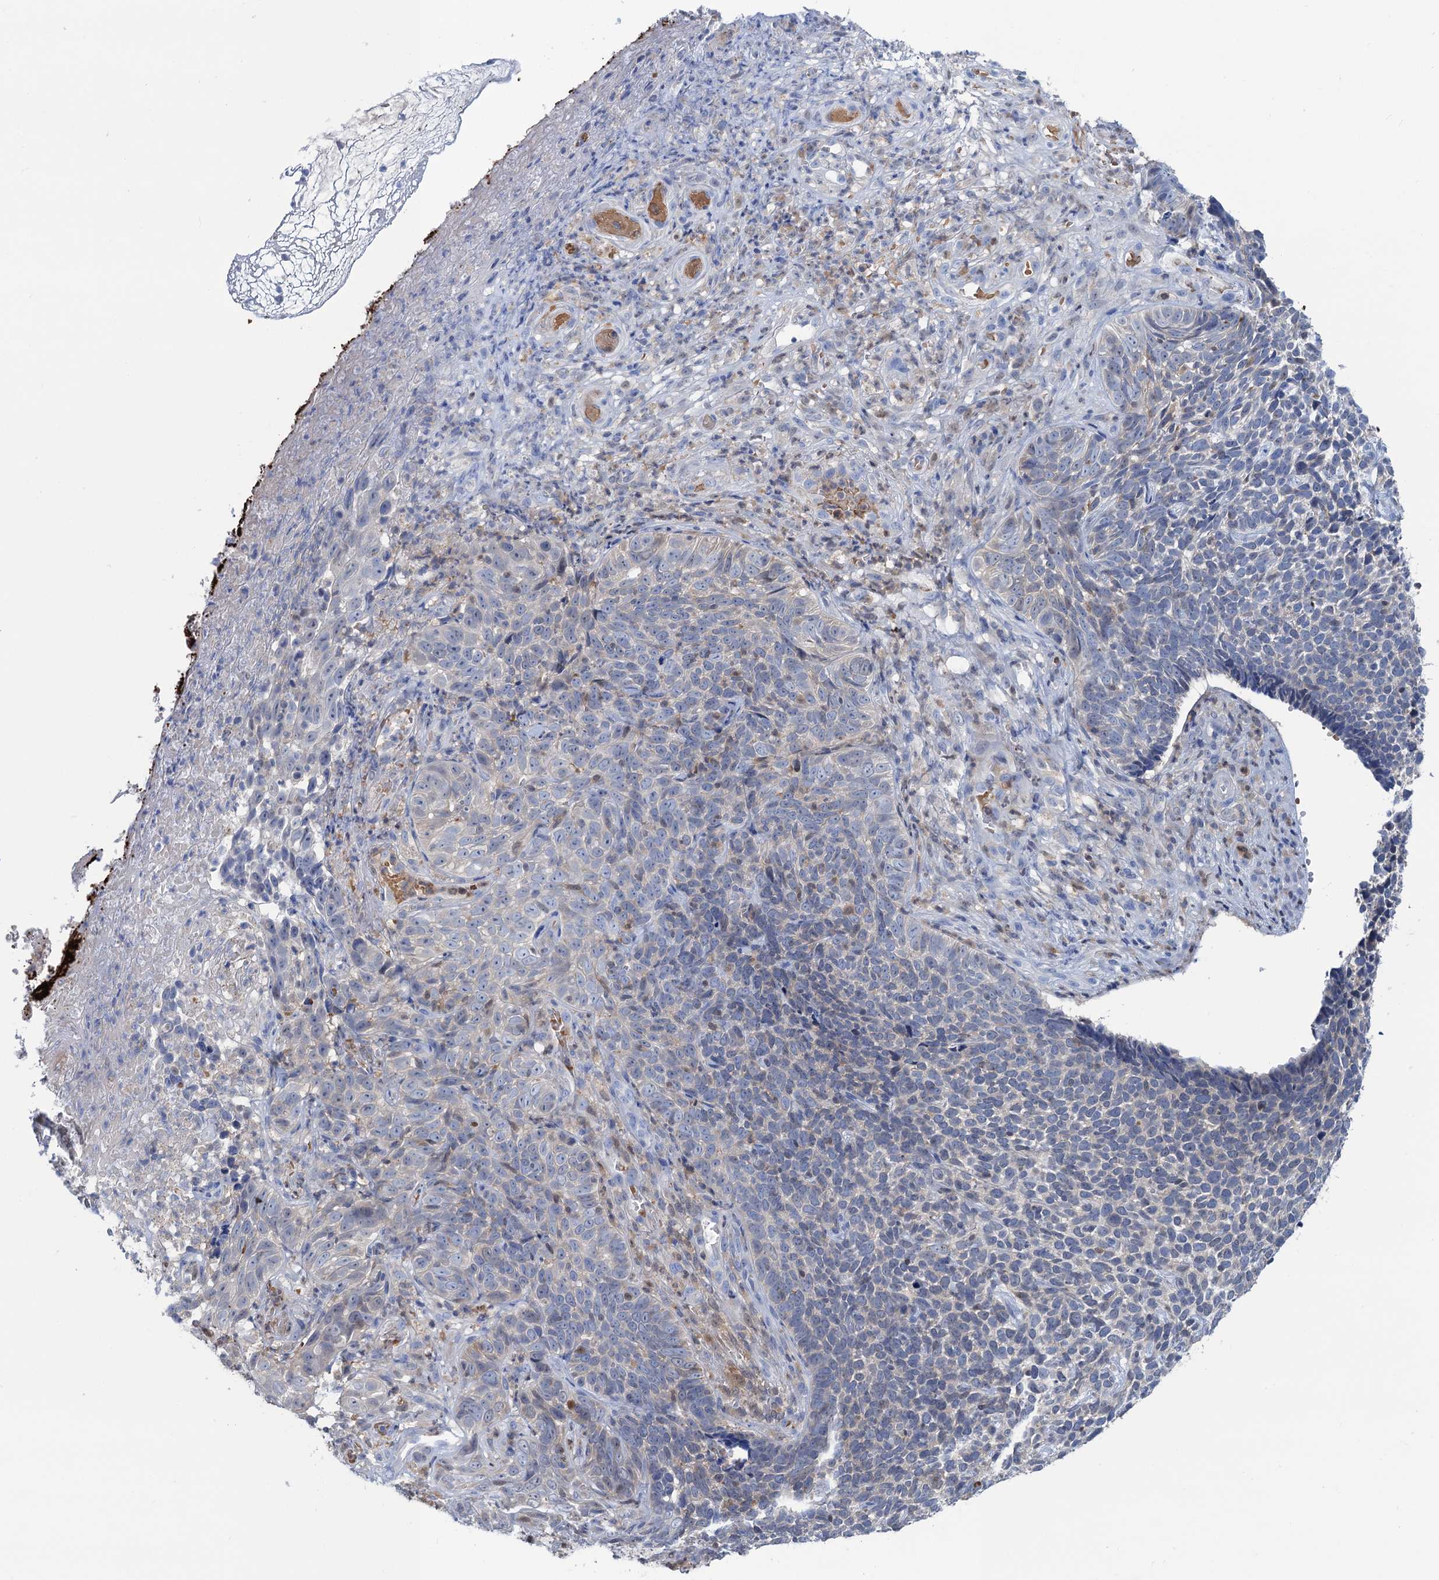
{"staining": {"intensity": "negative", "quantity": "none", "location": "none"}, "tissue": "skin cancer", "cell_type": "Tumor cells", "image_type": "cancer", "snomed": [{"axis": "morphology", "description": "Basal cell carcinoma"}, {"axis": "topography", "description": "Skin"}], "caption": "An immunohistochemistry (IHC) histopathology image of skin cancer is shown. There is no staining in tumor cells of skin cancer.", "gene": "FAH", "patient": {"sex": "female", "age": 84}}